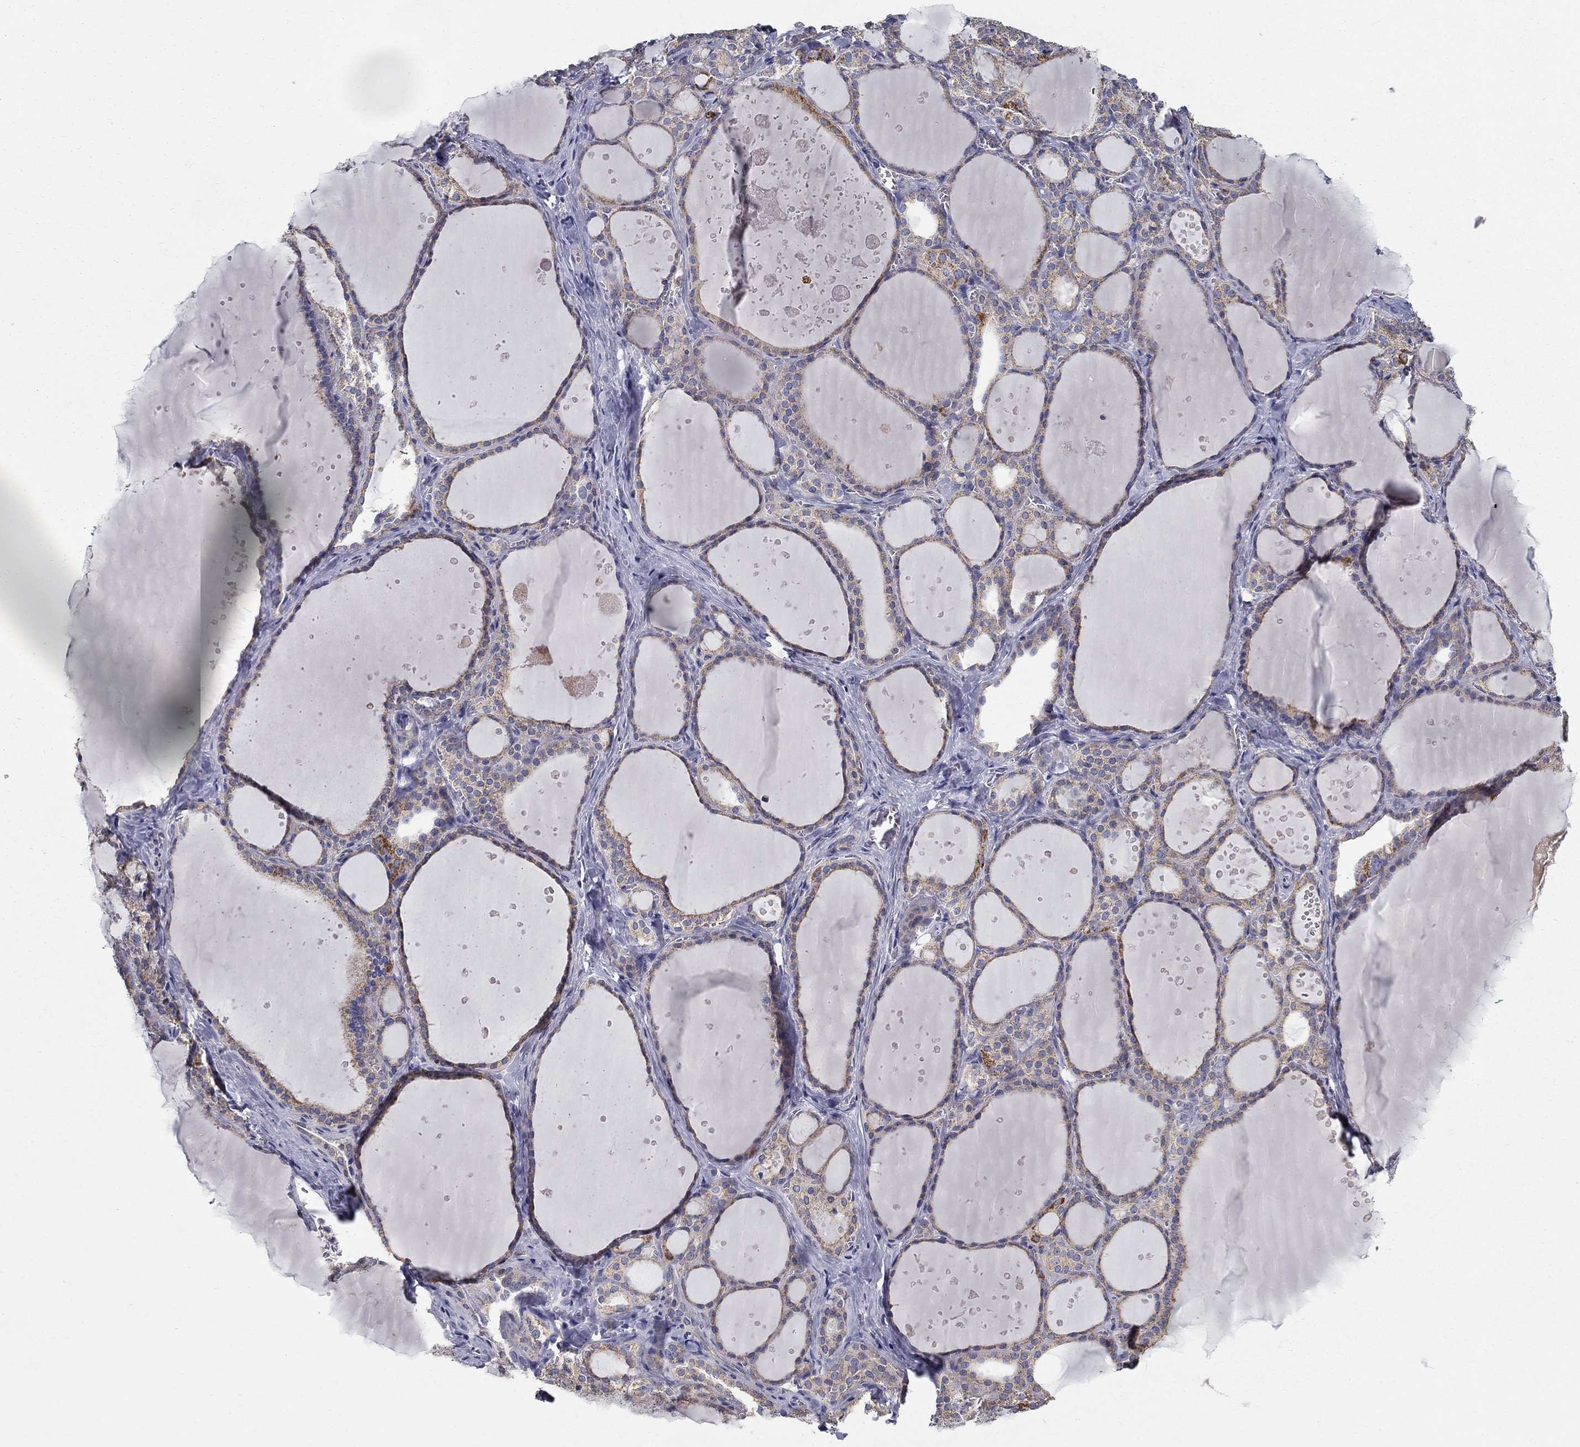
{"staining": {"intensity": "strong", "quantity": "<25%", "location": "cytoplasmic/membranous"}, "tissue": "thyroid gland", "cell_type": "Glandular cells", "image_type": "normal", "snomed": [{"axis": "morphology", "description": "Normal tissue, NOS"}, {"axis": "topography", "description": "Thyroid gland"}], "caption": "Thyroid gland was stained to show a protein in brown. There is medium levels of strong cytoplasmic/membranous positivity in approximately <25% of glandular cells.", "gene": "NME5", "patient": {"sex": "male", "age": 63}}